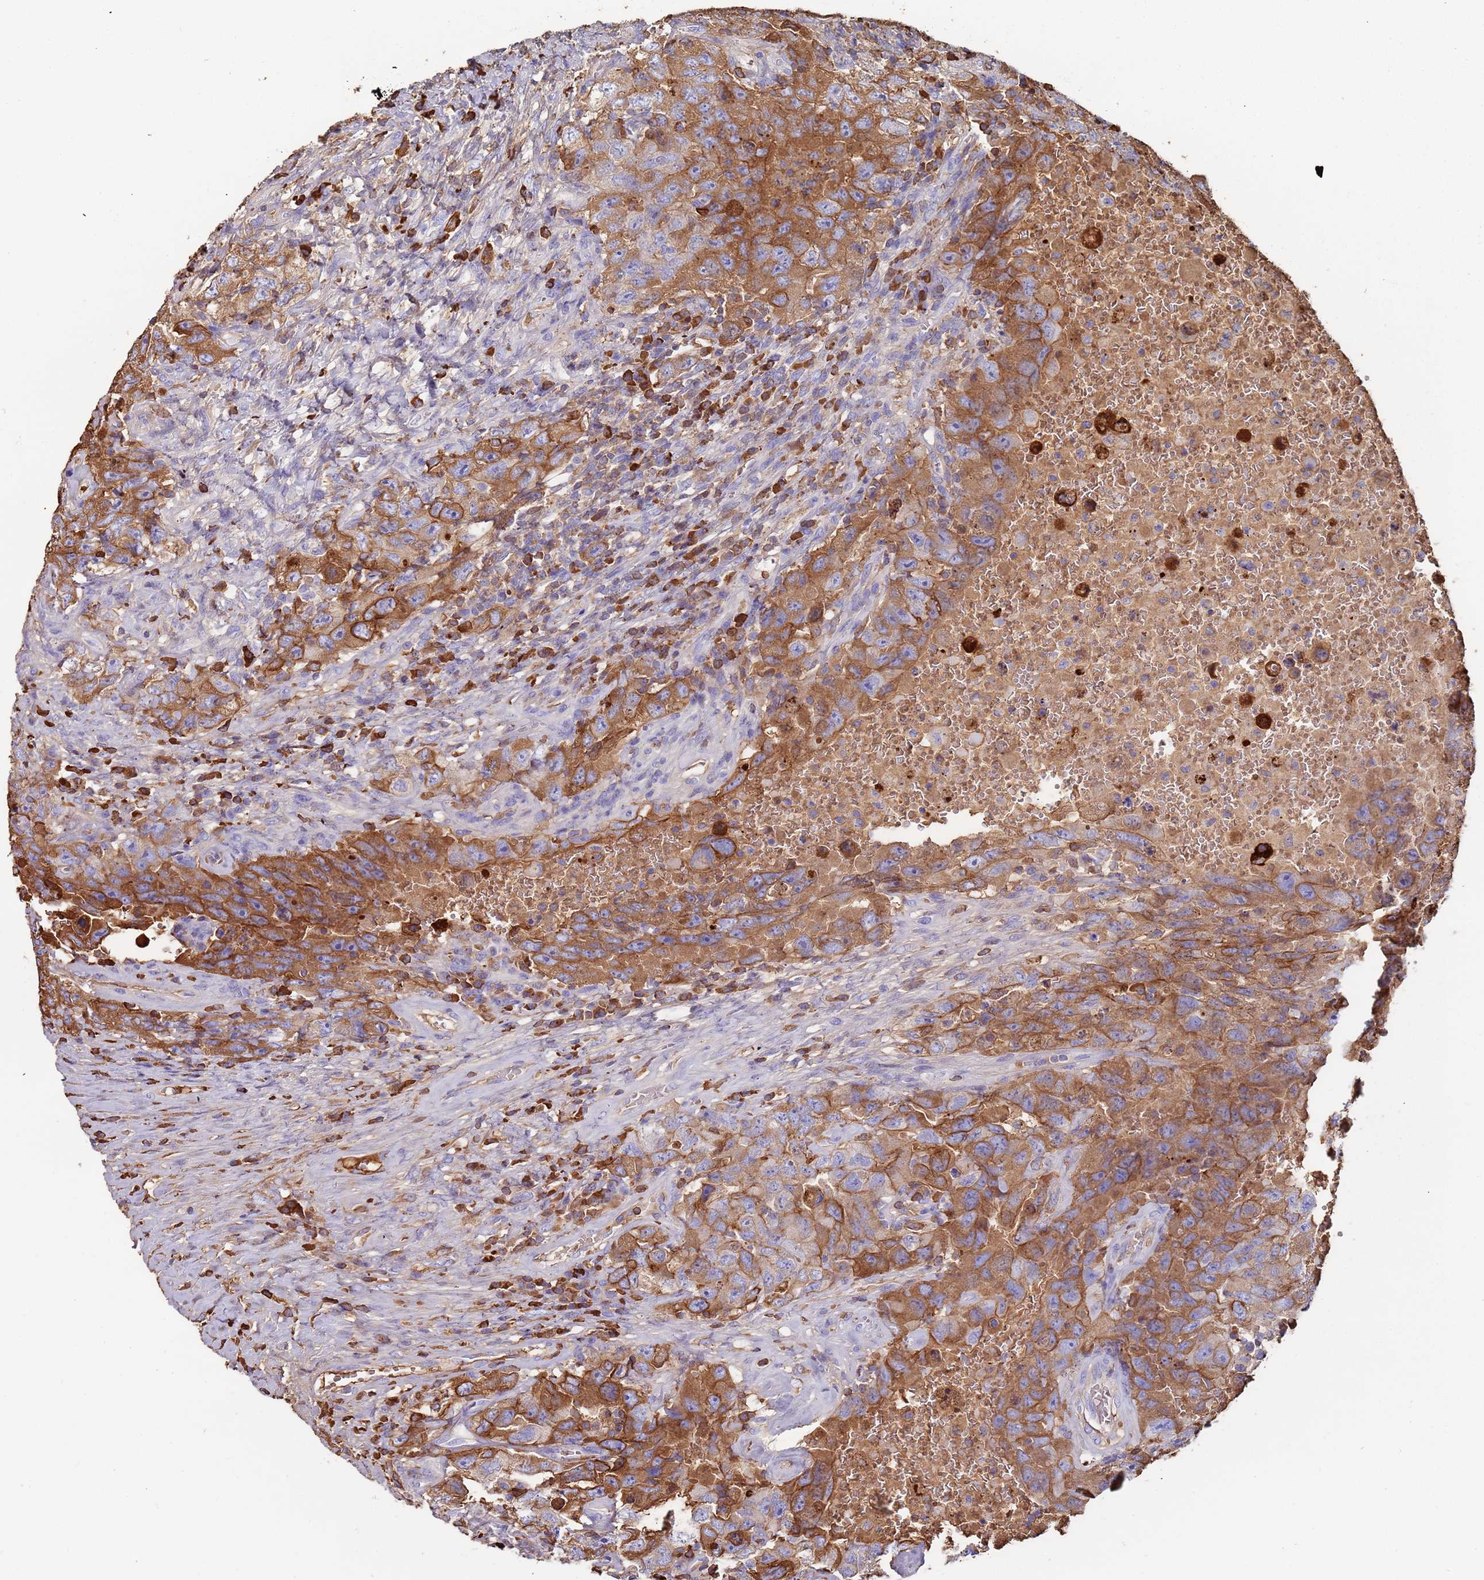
{"staining": {"intensity": "moderate", "quantity": ">75%", "location": "cytoplasmic/membranous"}, "tissue": "testis cancer", "cell_type": "Tumor cells", "image_type": "cancer", "snomed": [{"axis": "morphology", "description": "Carcinoma, Embryonal, NOS"}, {"axis": "topography", "description": "Testis"}], "caption": "This image reveals IHC staining of human testis cancer, with medium moderate cytoplasmic/membranous positivity in about >75% of tumor cells.", "gene": "CYSLTR2", "patient": {"sex": "male", "age": 26}}